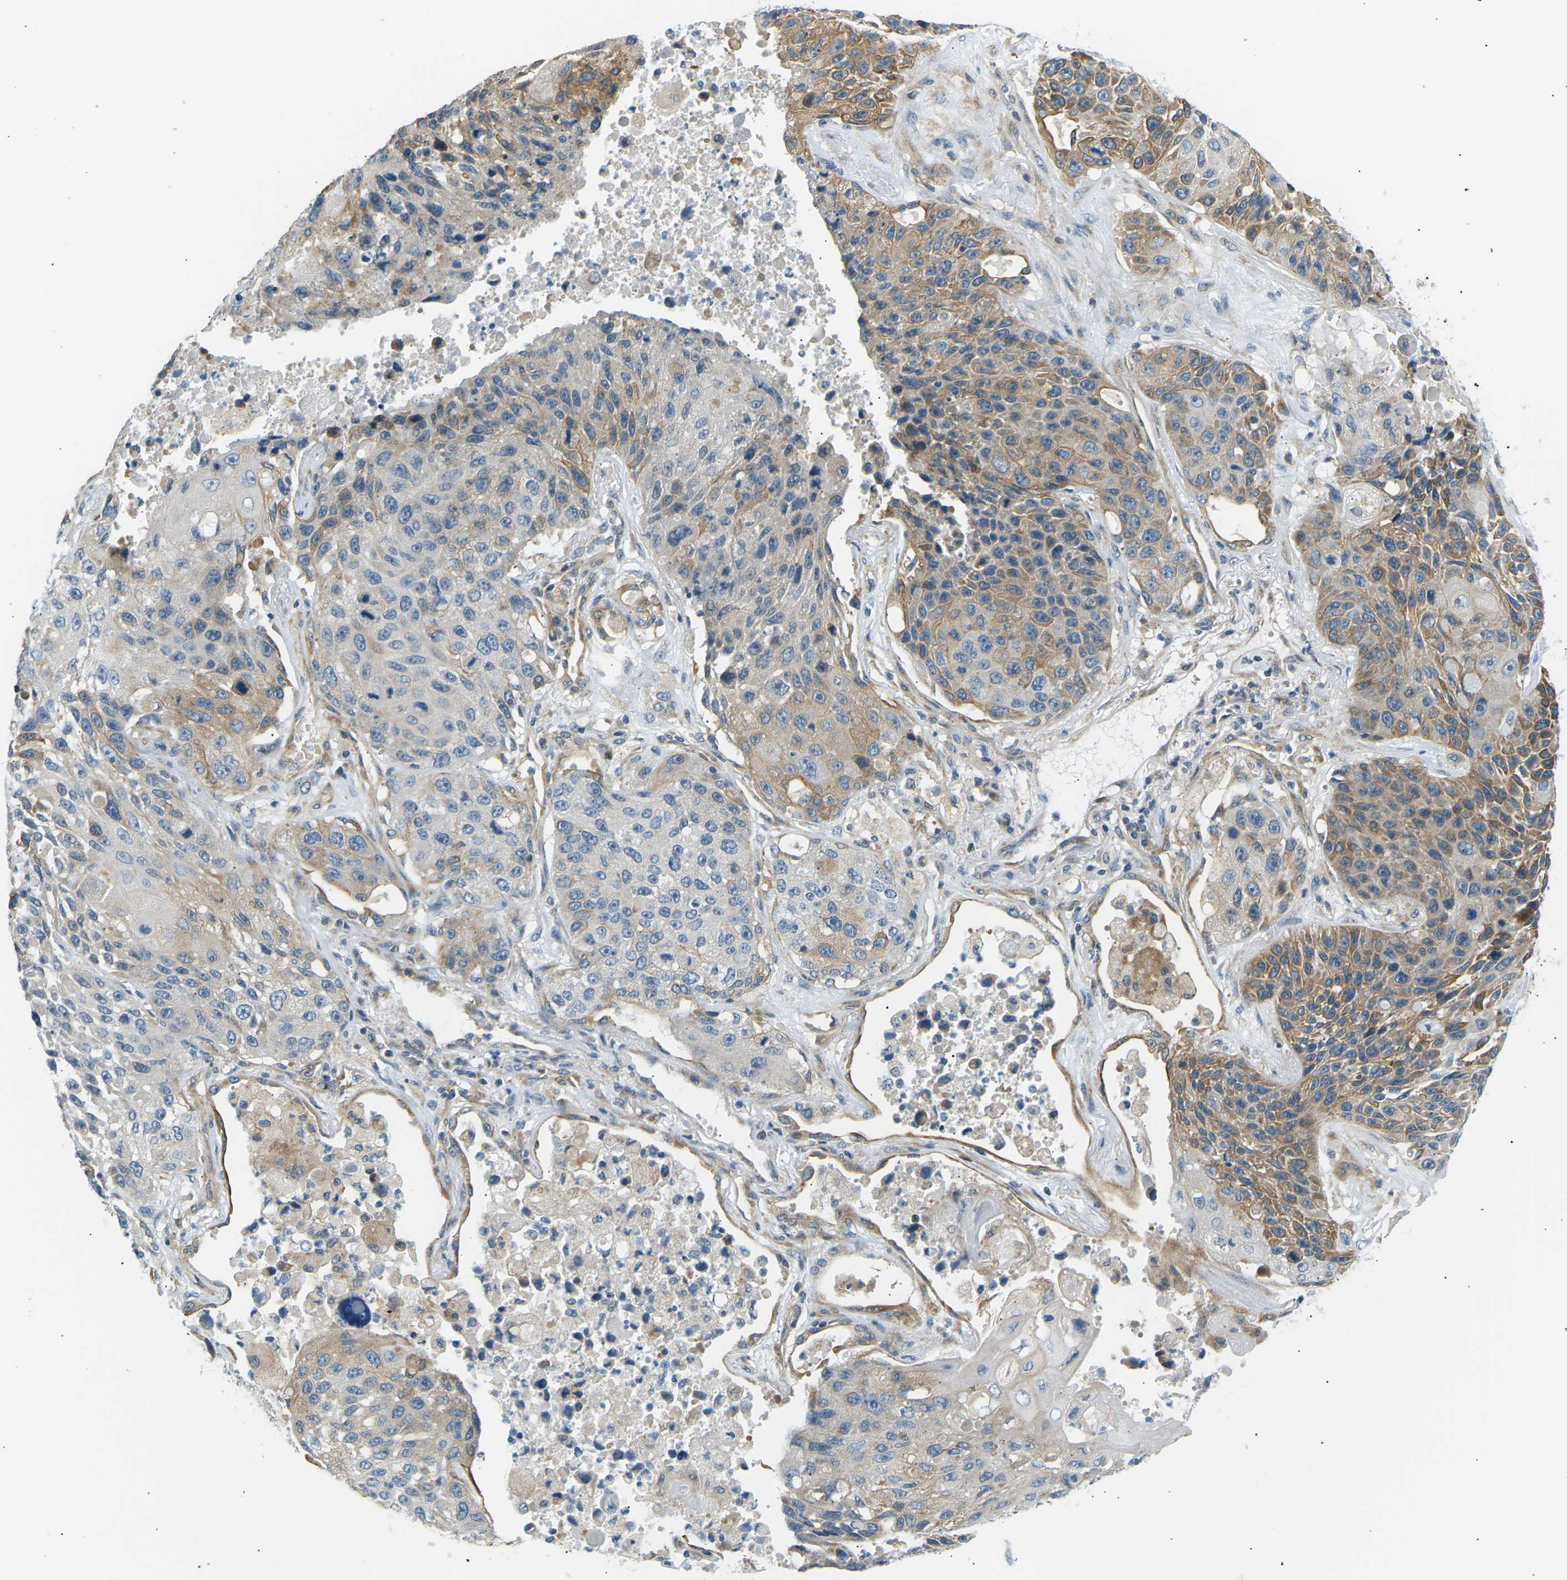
{"staining": {"intensity": "moderate", "quantity": "25%-75%", "location": "cytoplasmic/membranous"}, "tissue": "lung cancer", "cell_type": "Tumor cells", "image_type": "cancer", "snomed": [{"axis": "morphology", "description": "Squamous cell carcinoma, NOS"}, {"axis": "topography", "description": "Lung"}], "caption": "The photomicrograph demonstrates a brown stain indicating the presence of a protein in the cytoplasmic/membranous of tumor cells in lung cancer.", "gene": "TBC1D8", "patient": {"sex": "male", "age": 61}}